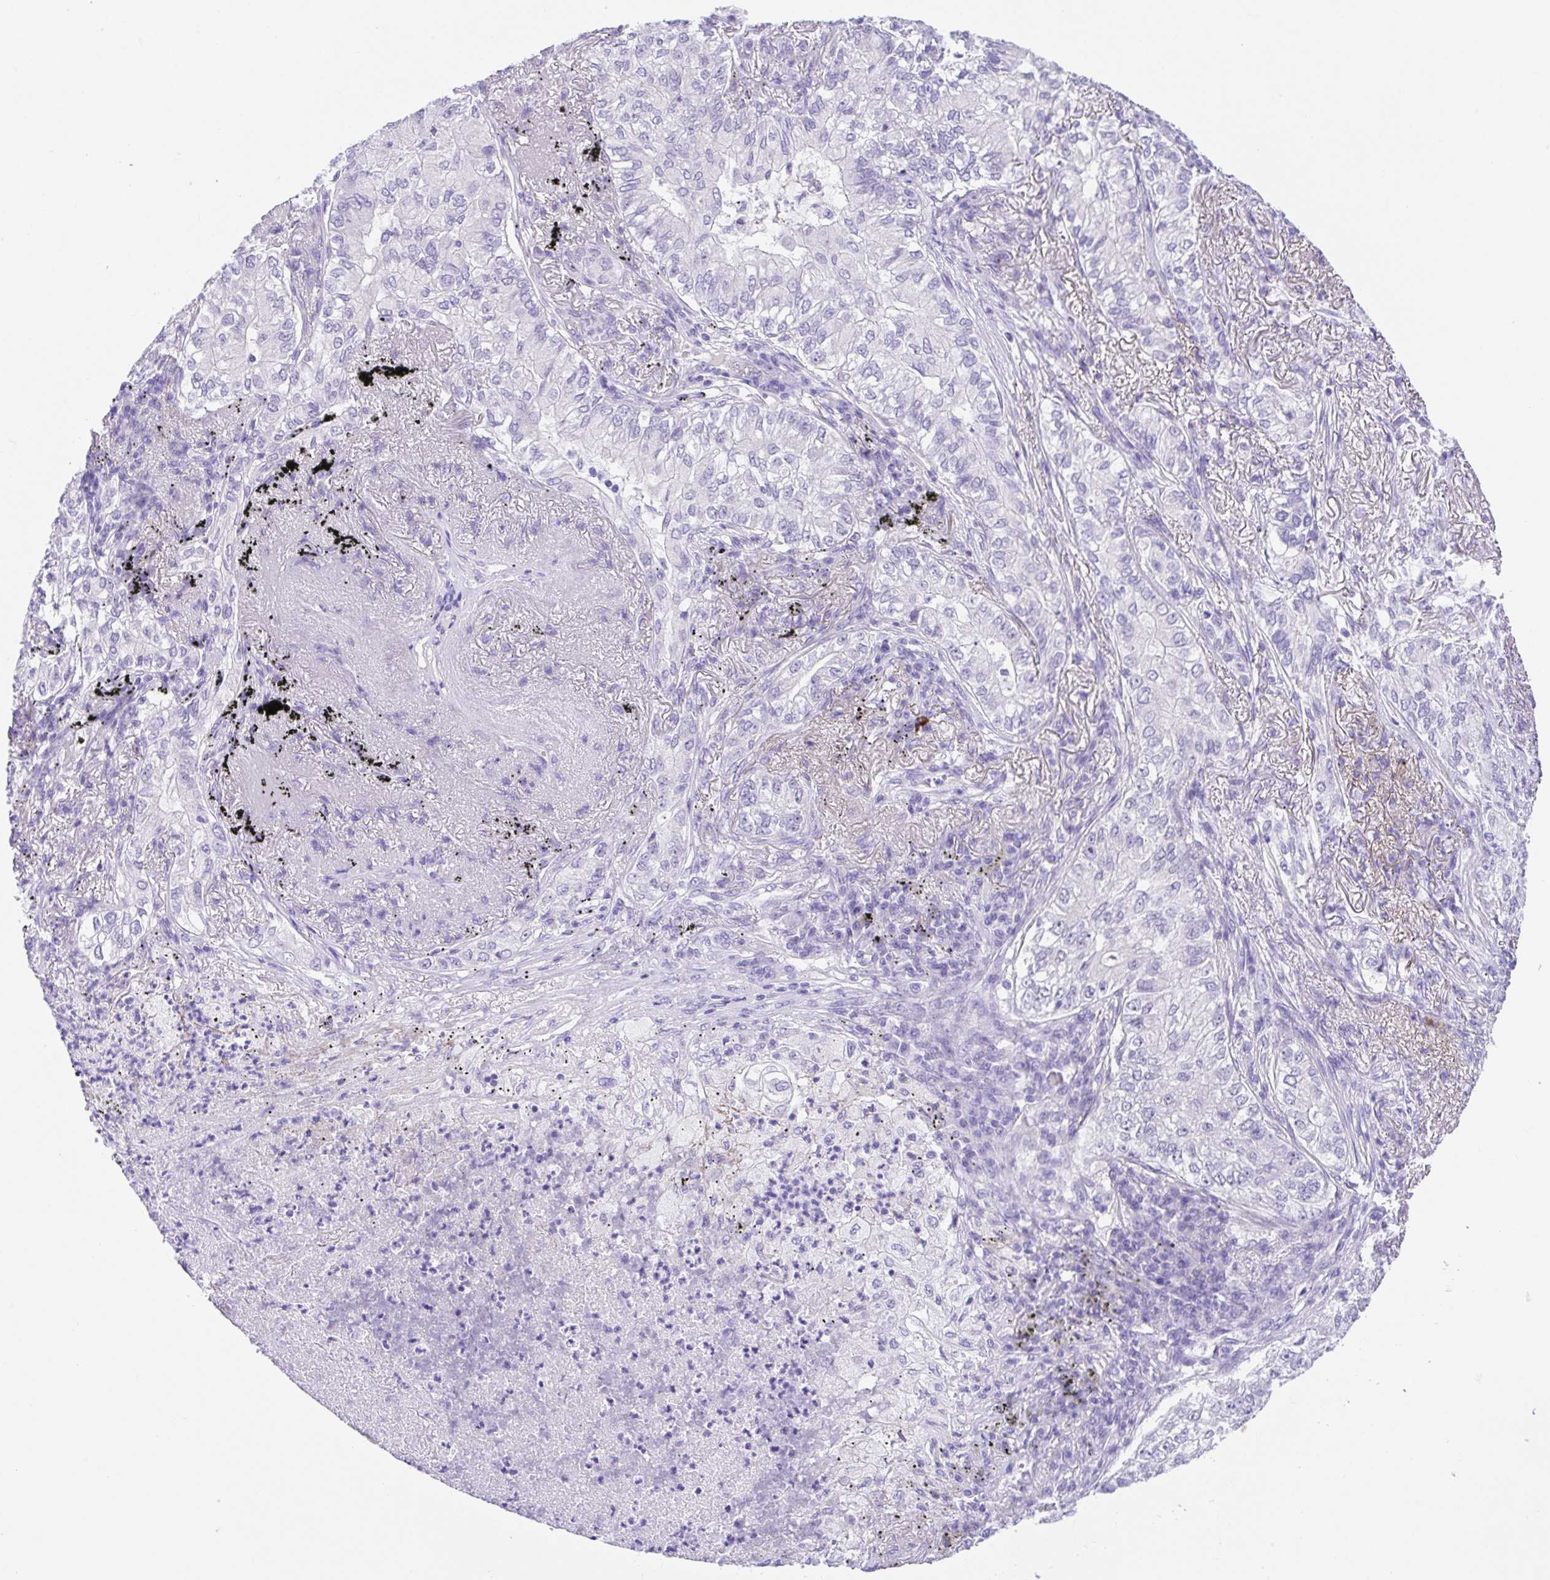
{"staining": {"intensity": "negative", "quantity": "none", "location": "none"}, "tissue": "lung cancer", "cell_type": "Tumor cells", "image_type": "cancer", "snomed": [{"axis": "morphology", "description": "Adenocarcinoma, NOS"}, {"axis": "topography", "description": "Lung"}], "caption": "The immunohistochemistry (IHC) histopathology image has no significant positivity in tumor cells of lung adenocarcinoma tissue.", "gene": "SPATA4", "patient": {"sex": "female", "age": 73}}